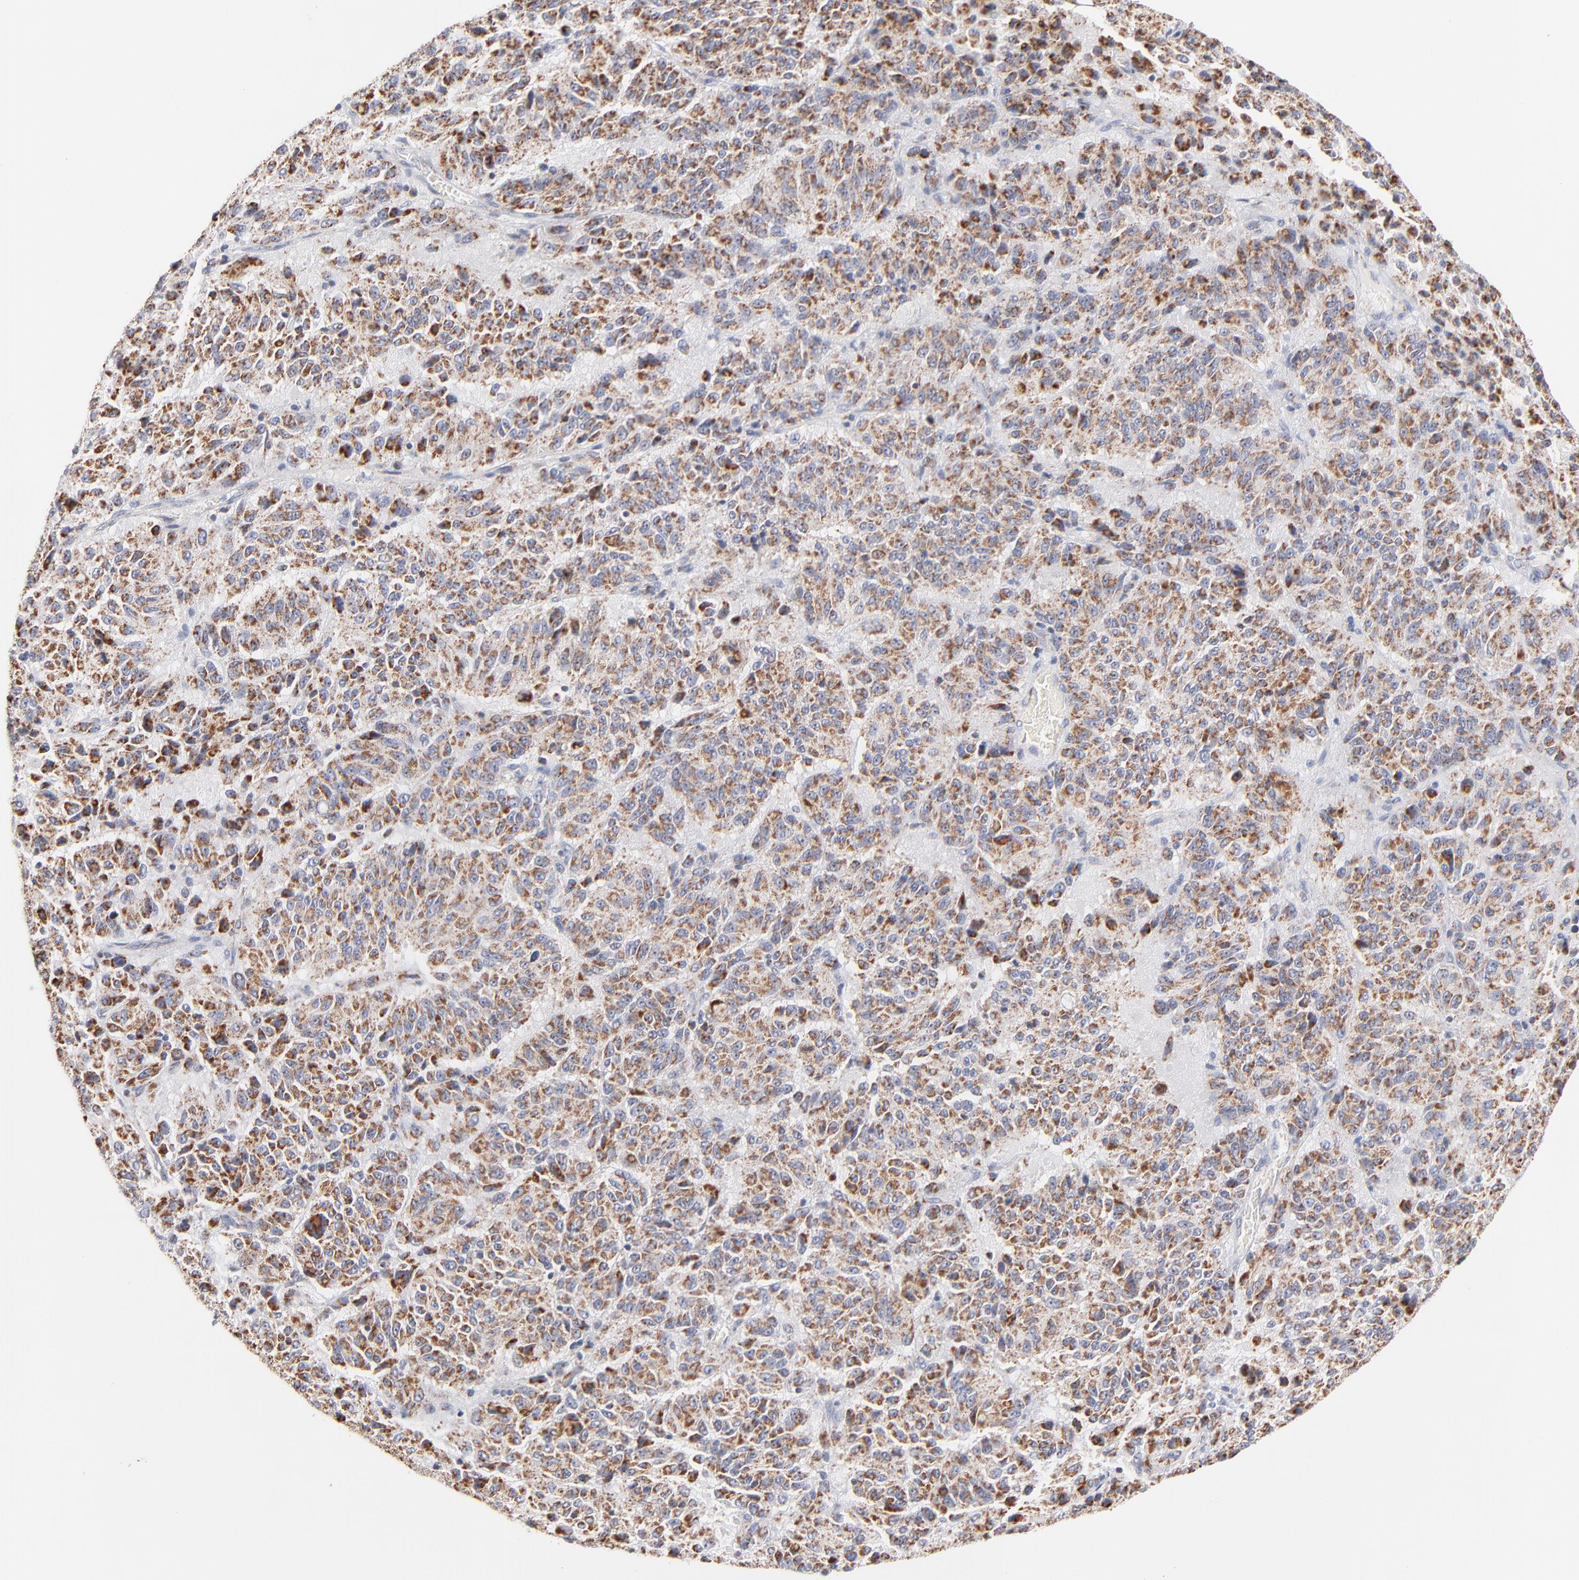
{"staining": {"intensity": "strong", "quantity": ">75%", "location": "cytoplasmic/membranous"}, "tissue": "melanoma", "cell_type": "Tumor cells", "image_type": "cancer", "snomed": [{"axis": "morphology", "description": "Malignant melanoma, Metastatic site"}, {"axis": "topography", "description": "Lung"}], "caption": "Immunohistochemical staining of malignant melanoma (metastatic site) reveals high levels of strong cytoplasmic/membranous expression in about >75% of tumor cells. (brown staining indicates protein expression, while blue staining denotes nuclei).", "gene": "MRPL58", "patient": {"sex": "male", "age": 64}}